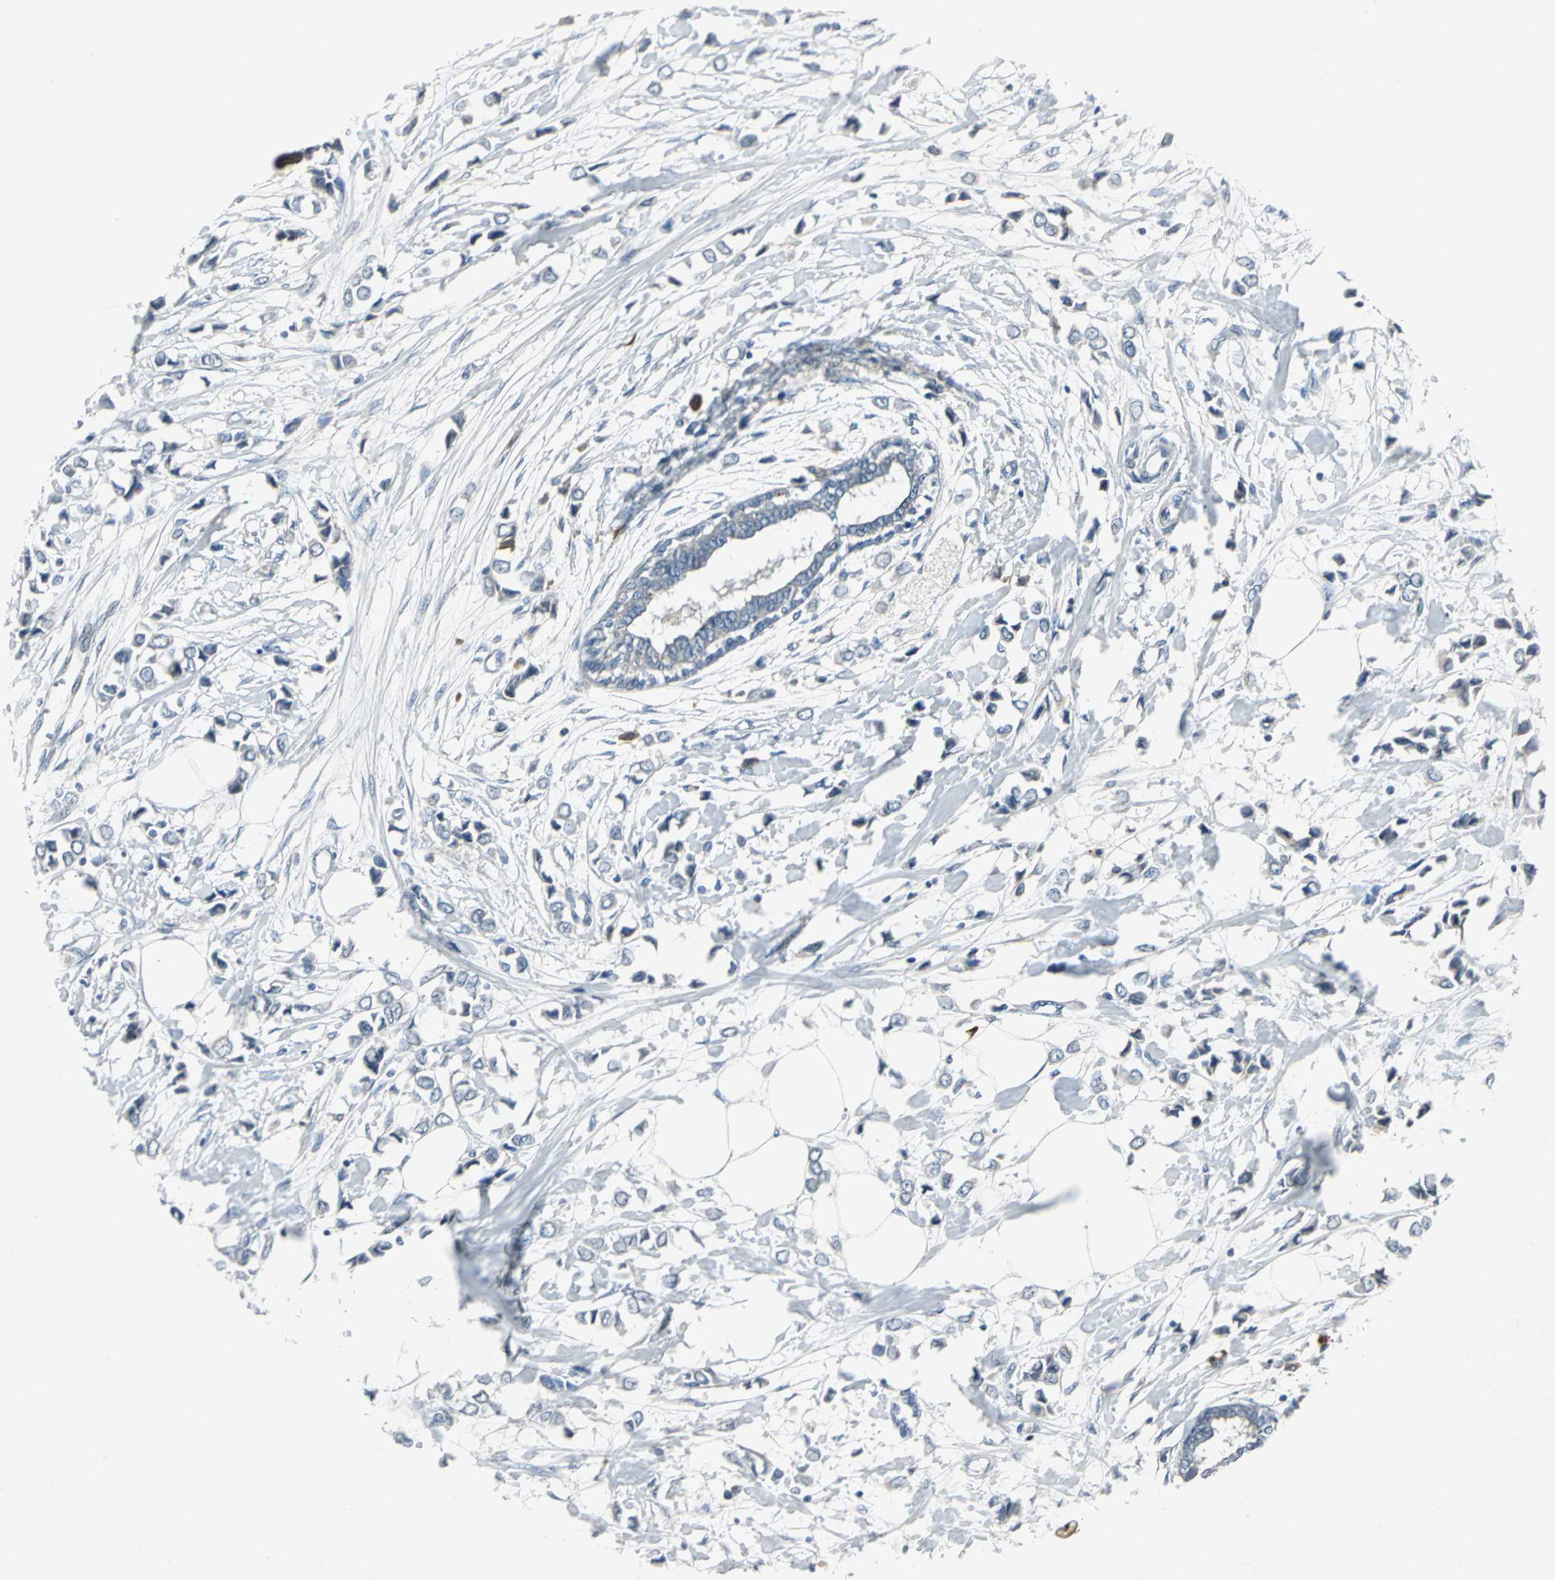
{"staining": {"intensity": "negative", "quantity": "none", "location": "none"}, "tissue": "breast cancer", "cell_type": "Tumor cells", "image_type": "cancer", "snomed": [{"axis": "morphology", "description": "Lobular carcinoma"}, {"axis": "topography", "description": "Breast"}], "caption": "Histopathology image shows no protein positivity in tumor cells of breast lobular carcinoma tissue.", "gene": "SLC2A13", "patient": {"sex": "female", "age": 51}}